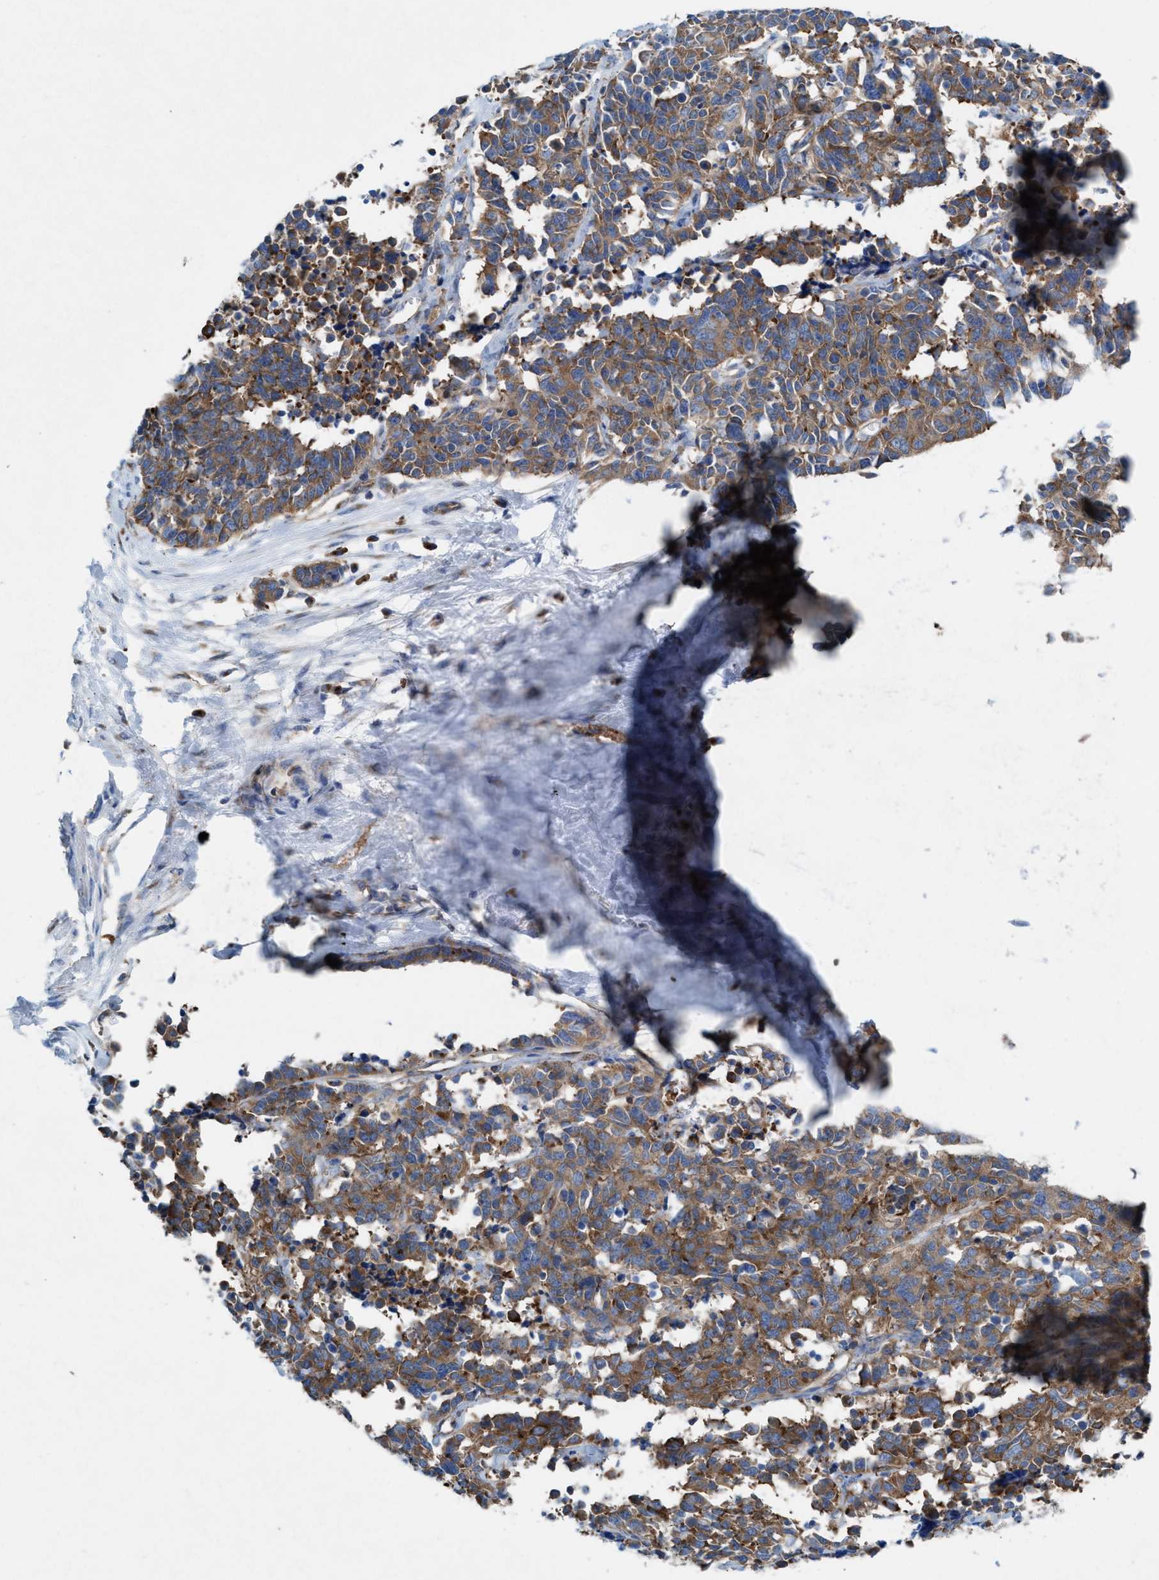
{"staining": {"intensity": "moderate", "quantity": ">75%", "location": "cytoplasmic/membranous"}, "tissue": "cervical cancer", "cell_type": "Tumor cells", "image_type": "cancer", "snomed": [{"axis": "morphology", "description": "Squamous cell carcinoma, NOS"}, {"axis": "topography", "description": "Cervix"}], "caption": "The image displays immunohistochemical staining of squamous cell carcinoma (cervical). There is moderate cytoplasmic/membranous staining is present in approximately >75% of tumor cells.", "gene": "NYAP1", "patient": {"sex": "female", "age": 35}}